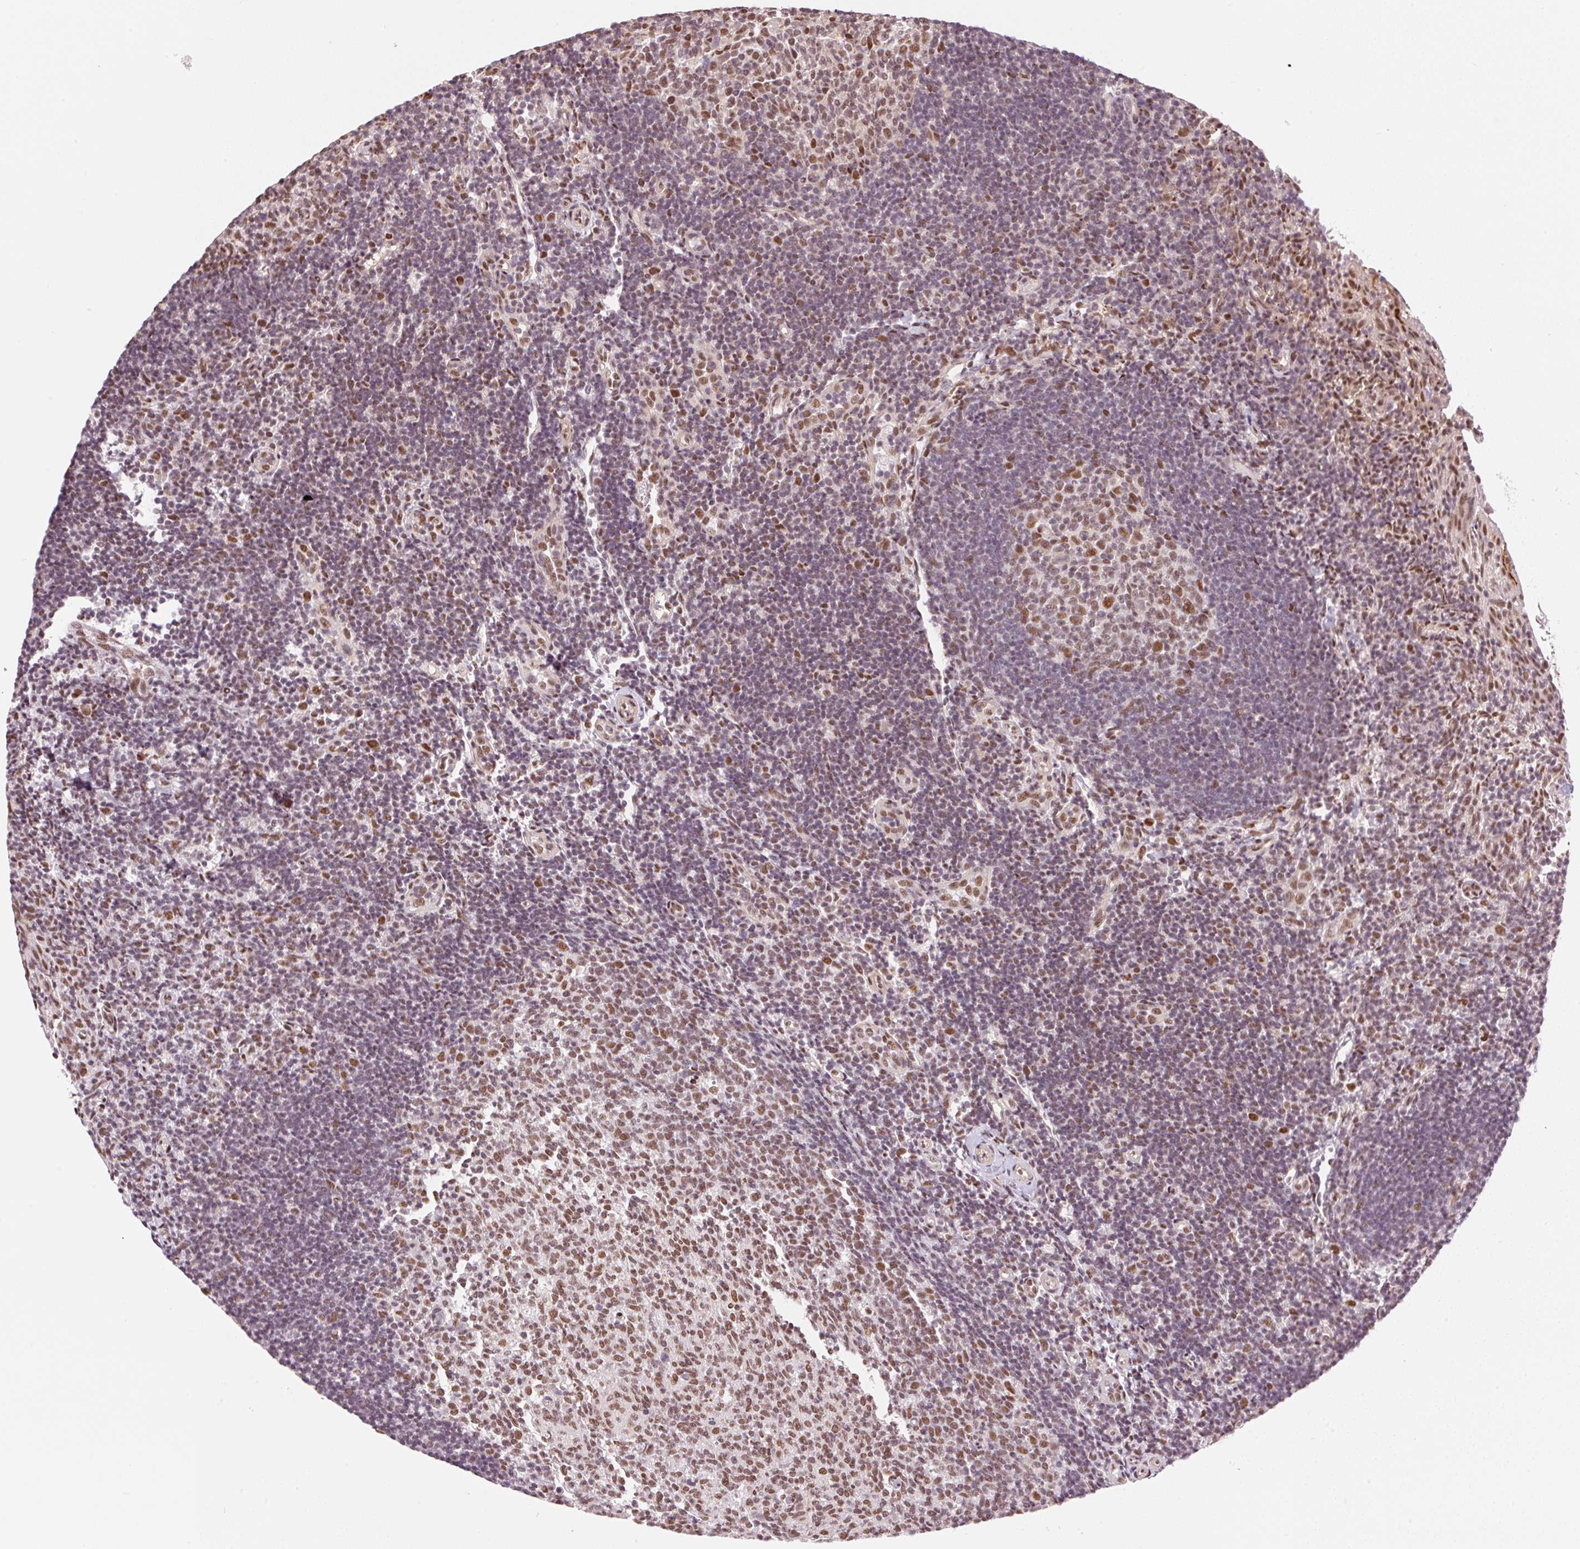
{"staining": {"intensity": "moderate", "quantity": "25%-75%", "location": "nuclear"}, "tissue": "tonsil", "cell_type": "Germinal center cells", "image_type": "normal", "snomed": [{"axis": "morphology", "description": "Normal tissue, NOS"}, {"axis": "topography", "description": "Tonsil"}], "caption": "DAB immunohistochemical staining of unremarkable tonsil displays moderate nuclear protein expression in about 25%-75% of germinal center cells.", "gene": "INTS8", "patient": {"sex": "female", "age": 10}}